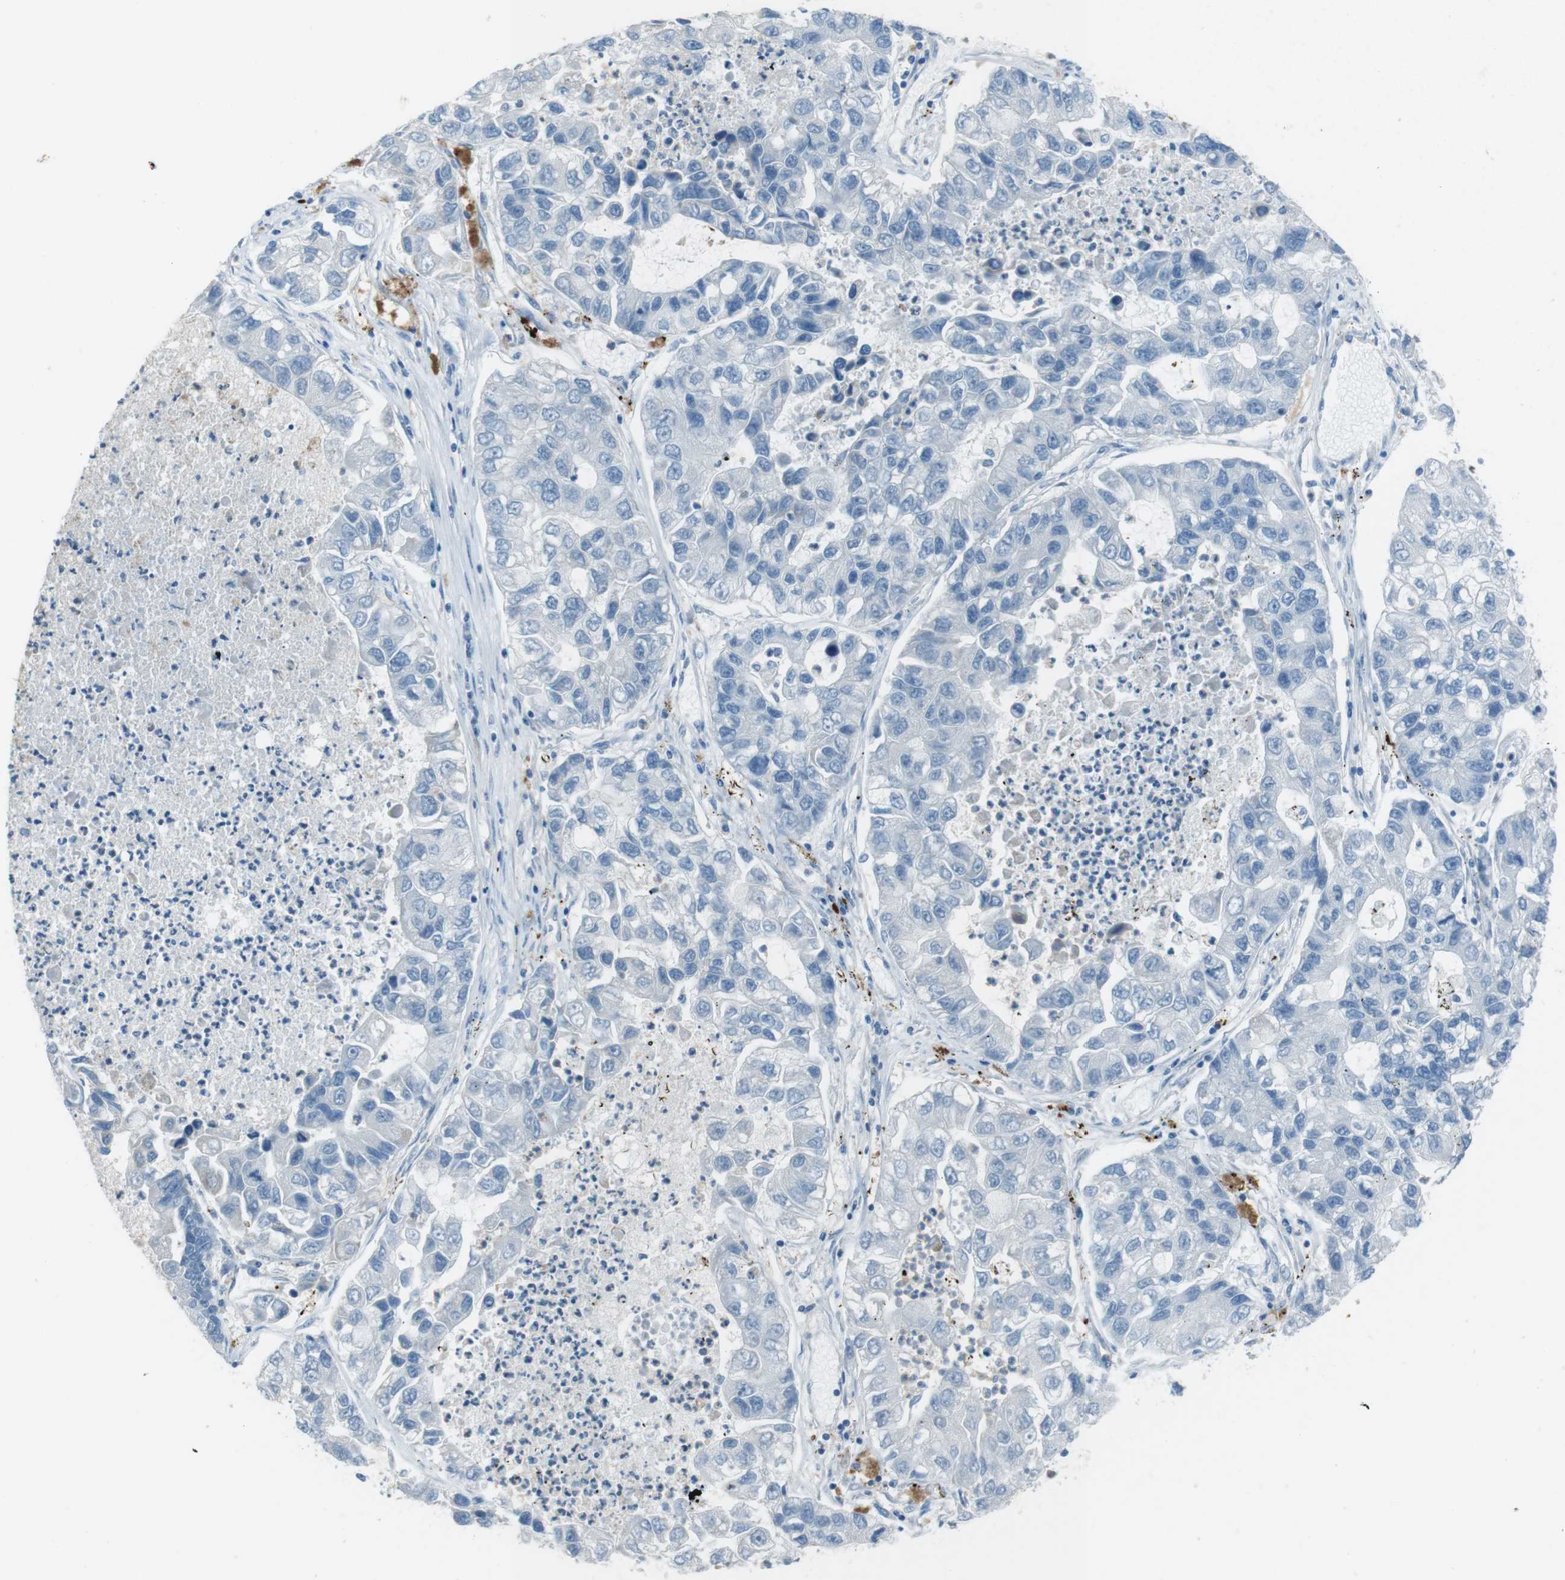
{"staining": {"intensity": "negative", "quantity": "none", "location": "none"}, "tissue": "lung cancer", "cell_type": "Tumor cells", "image_type": "cancer", "snomed": [{"axis": "morphology", "description": "Adenocarcinoma, NOS"}, {"axis": "topography", "description": "Lung"}], "caption": "The histopathology image shows no staining of tumor cells in lung adenocarcinoma.", "gene": "TXNDC15", "patient": {"sex": "female", "age": 51}}